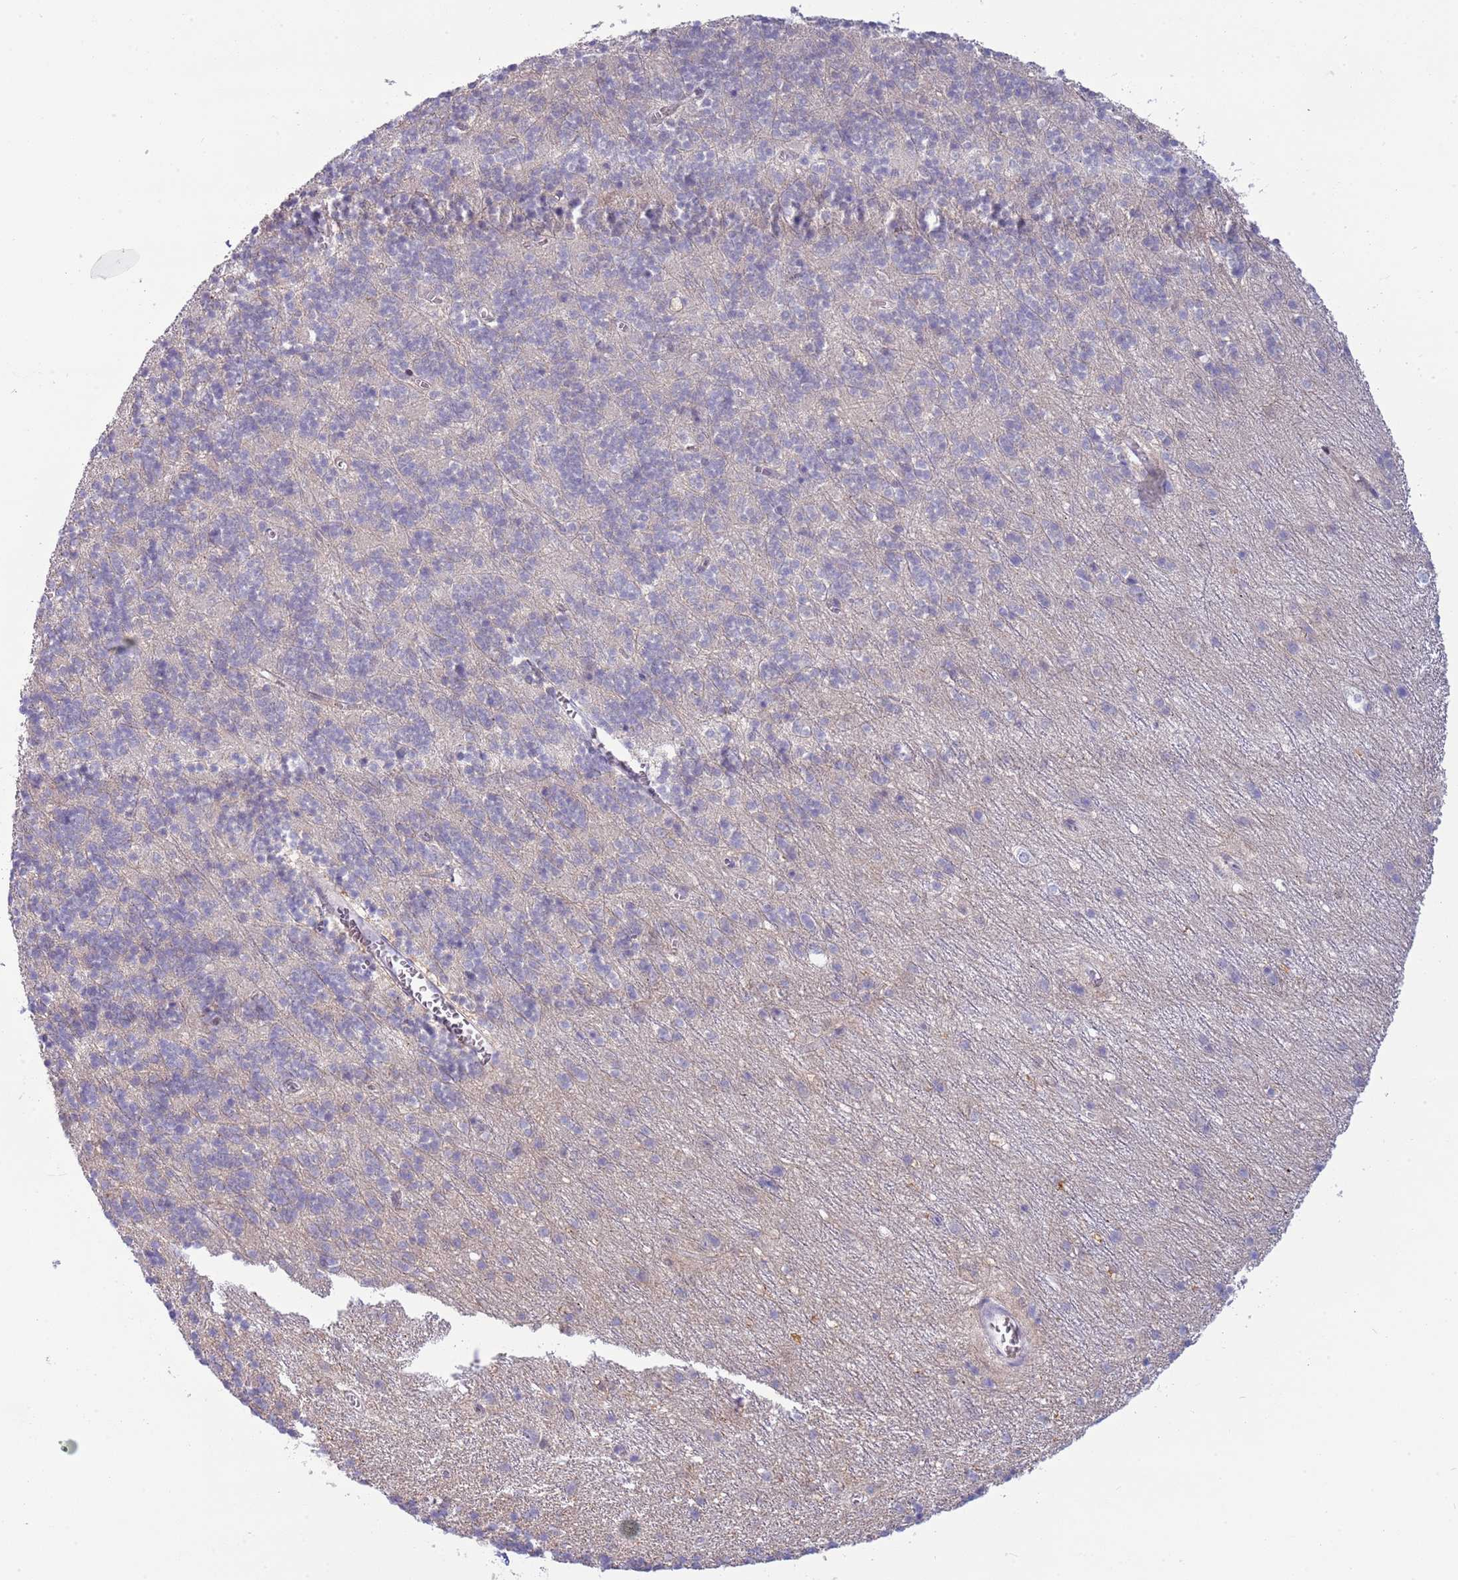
{"staining": {"intensity": "negative", "quantity": "none", "location": "none"}, "tissue": "cerebellum", "cell_type": "Cells in granular layer", "image_type": "normal", "snomed": [{"axis": "morphology", "description": "Normal tissue, NOS"}, {"axis": "topography", "description": "Cerebellum"}], "caption": "Cerebellum stained for a protein using immunohistochemistry (IHC) exhibits no expression cells in granular layer.", "gene": "NBPF4", "patient": {"sex": "male", "age": 54}}